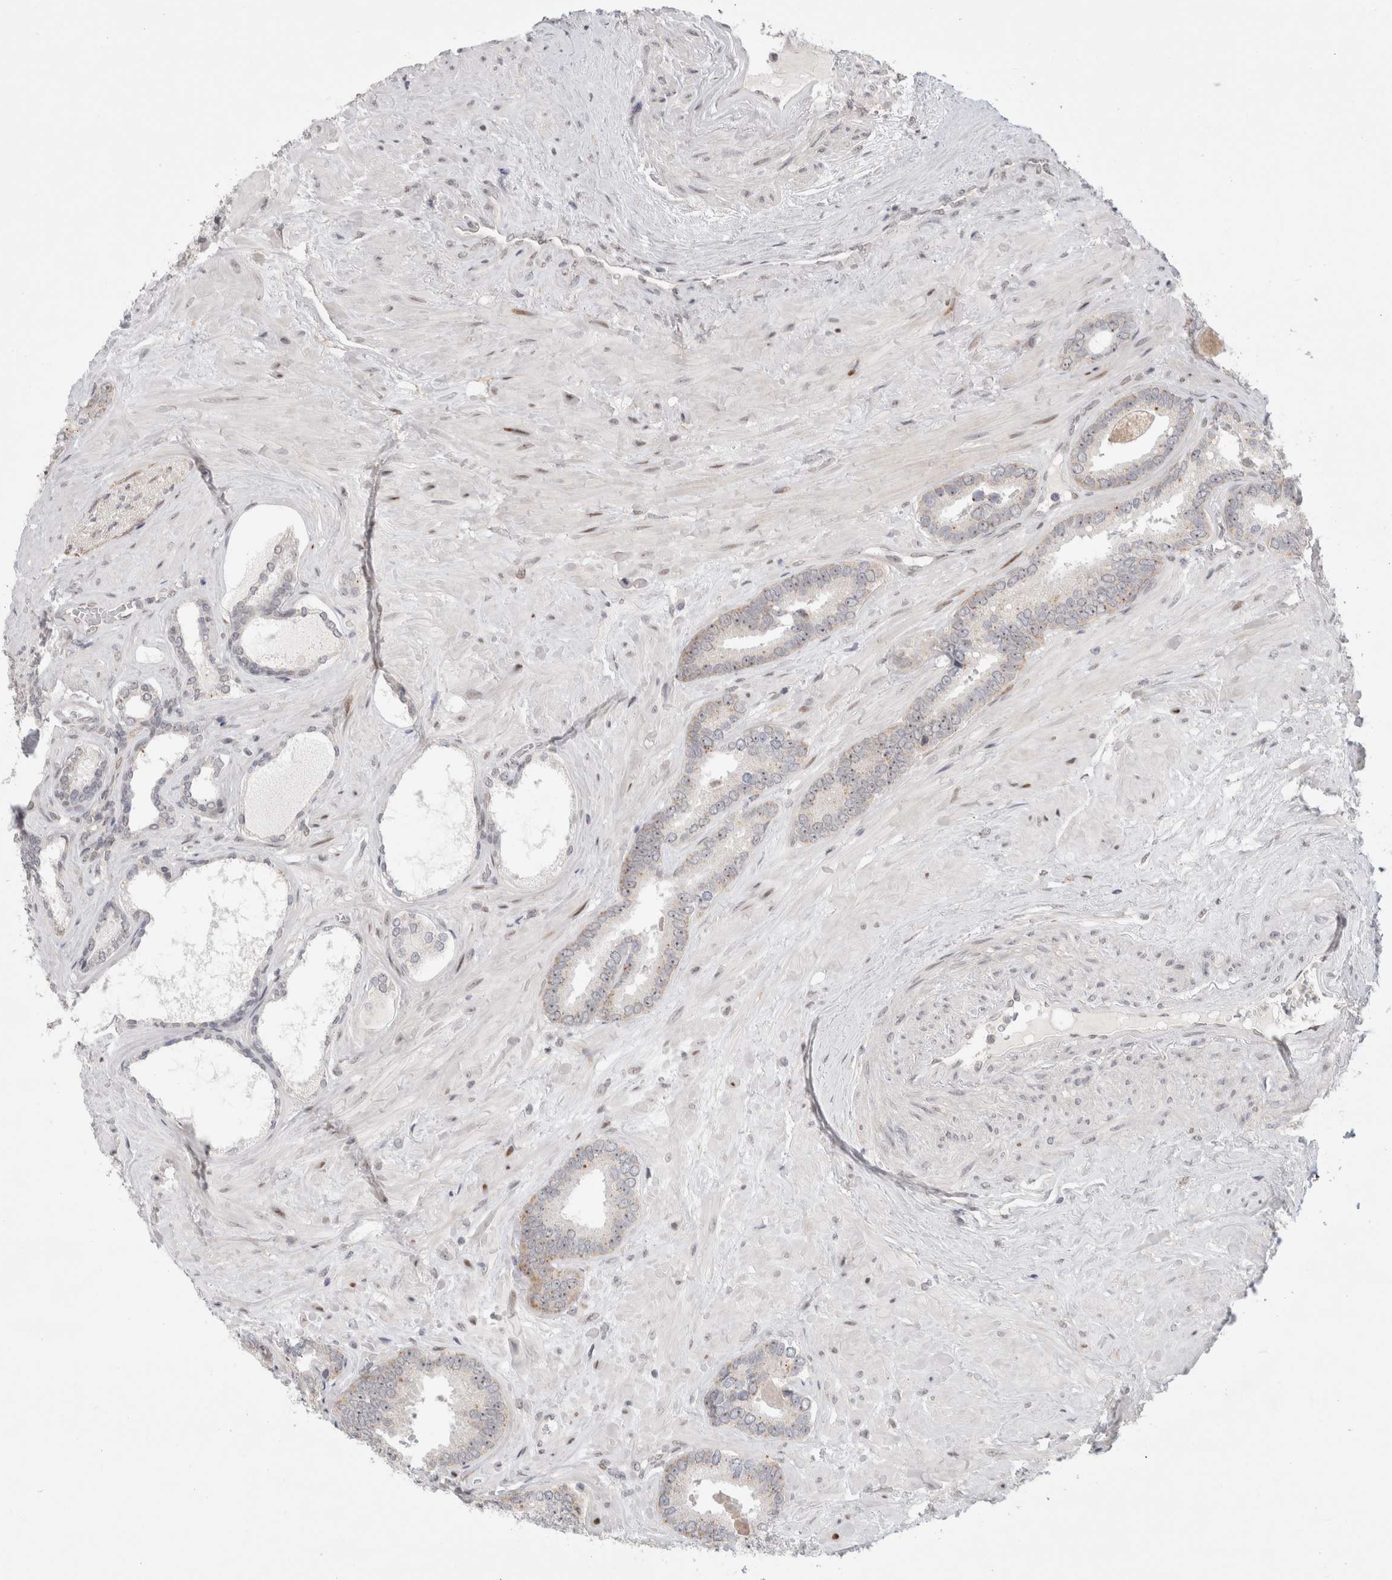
{"staining": {"intensity": "weak", "quantity": "<25%", "location": "cytoplasmic/membranous"}, "tissue": "prostate cancer", "cell_type": "Tumor cells", "image_type": "cancer", "snomed": [{"axis": "morphology", "description": "Adenocarcinoma, Low grade"}, {"axis": "topography", "description": "Prostate"}], "caption": "An immunohistochemistry photomicrograph of prostate low-grade adenocarcinoma is shown. There is no staining in tumor cells of prostate low-grade adenocarcinoma. (Brightfield microscopy of DAB immunohistochemistry at high magnification).", "gene": "SENP6", "patient": {"sex": "male", "age": 71}}